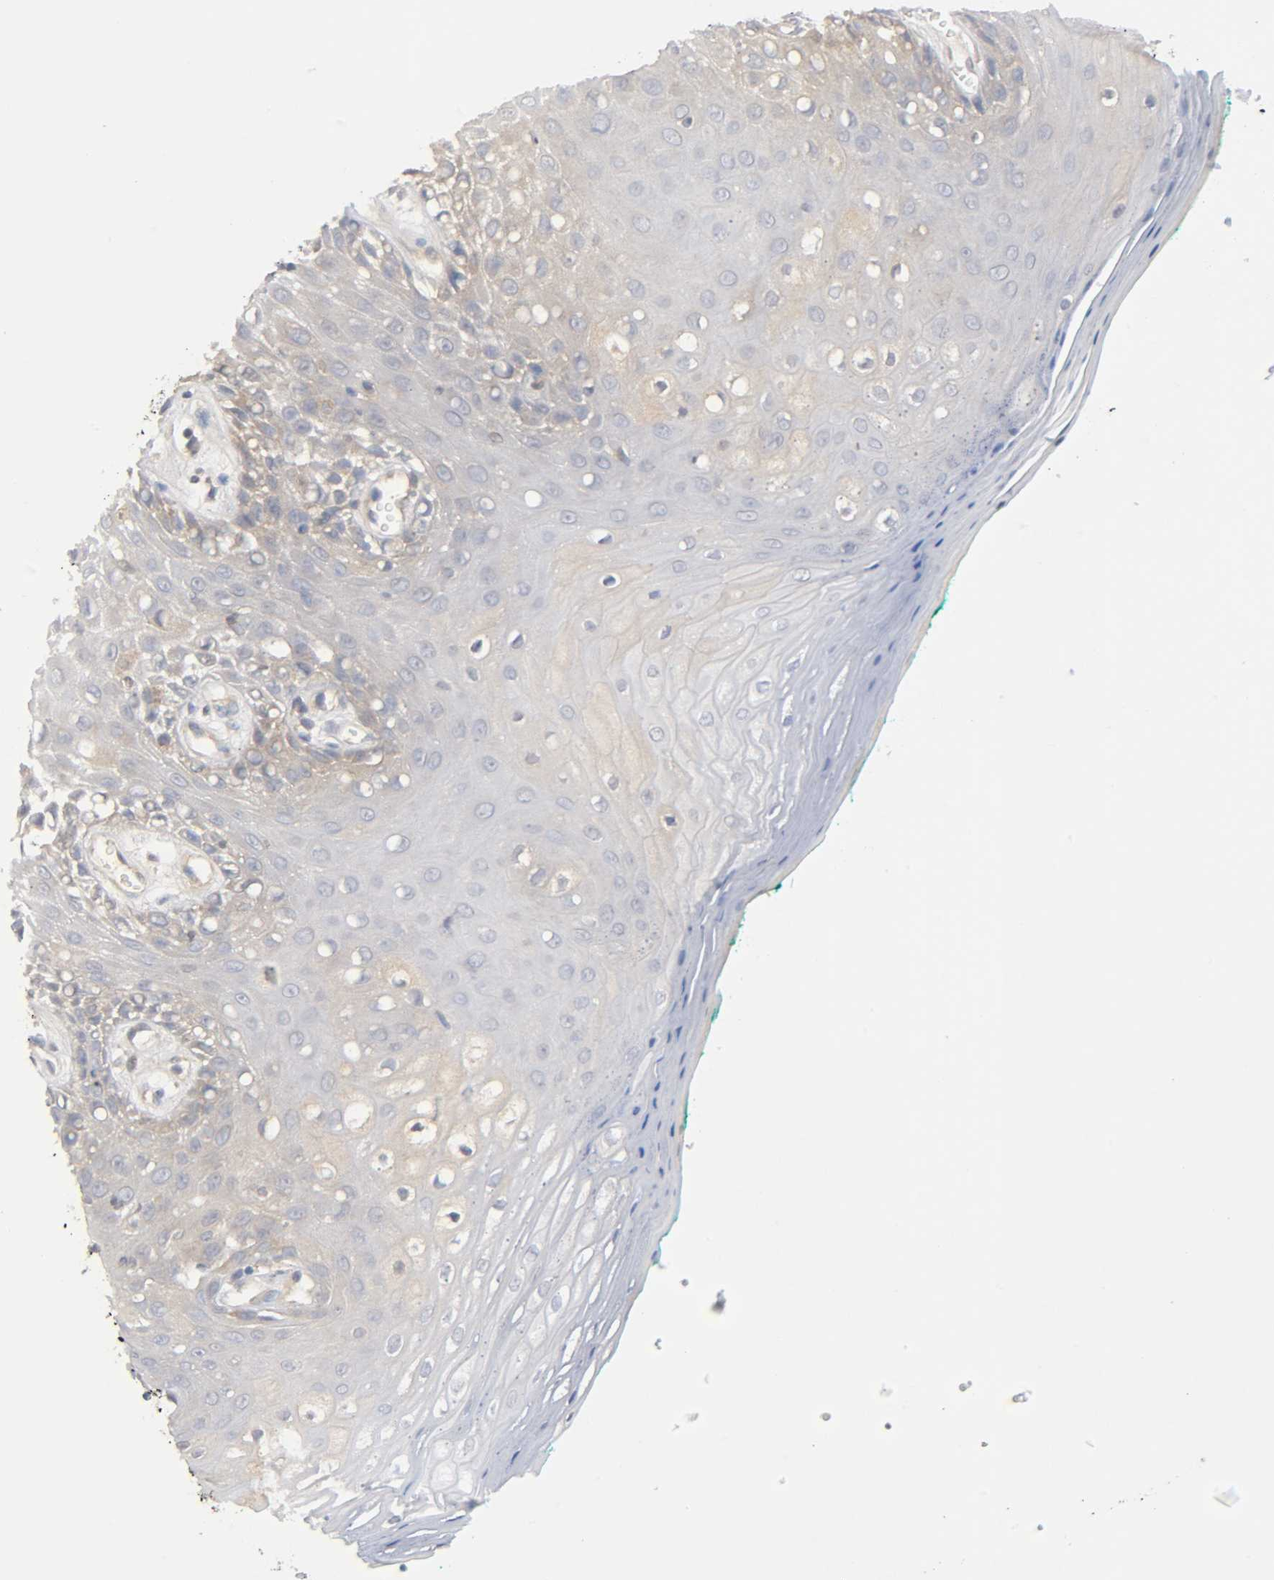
{"staining": {"intensity": "weak", "quantity": "<25%", "location": "cytoplasmic/membranous"}, "tissue": "oral mucosa", "cell_type": "Squamous epithelial cells", "image_type": "normal", "snomed": [{"axis": "morphology", "description": "Normal tissue, NOS"}, {"axis": "morphology", "description": "Squamous cell carcinoma, NOS"}, {"axis": "topography", "description": "Skeletal muscle"}, {"axis": "topography", "description": "Oral tissue"}, {"axis": "topography", "description": "Head-Neck"}], "caption": "DAB immunohistochemical staining of normal oral mucosa demonstrates no significant expression in squamous epithelial cells.", "gene": "CPB2", "patient": {"sex": "female", "age": 84}}